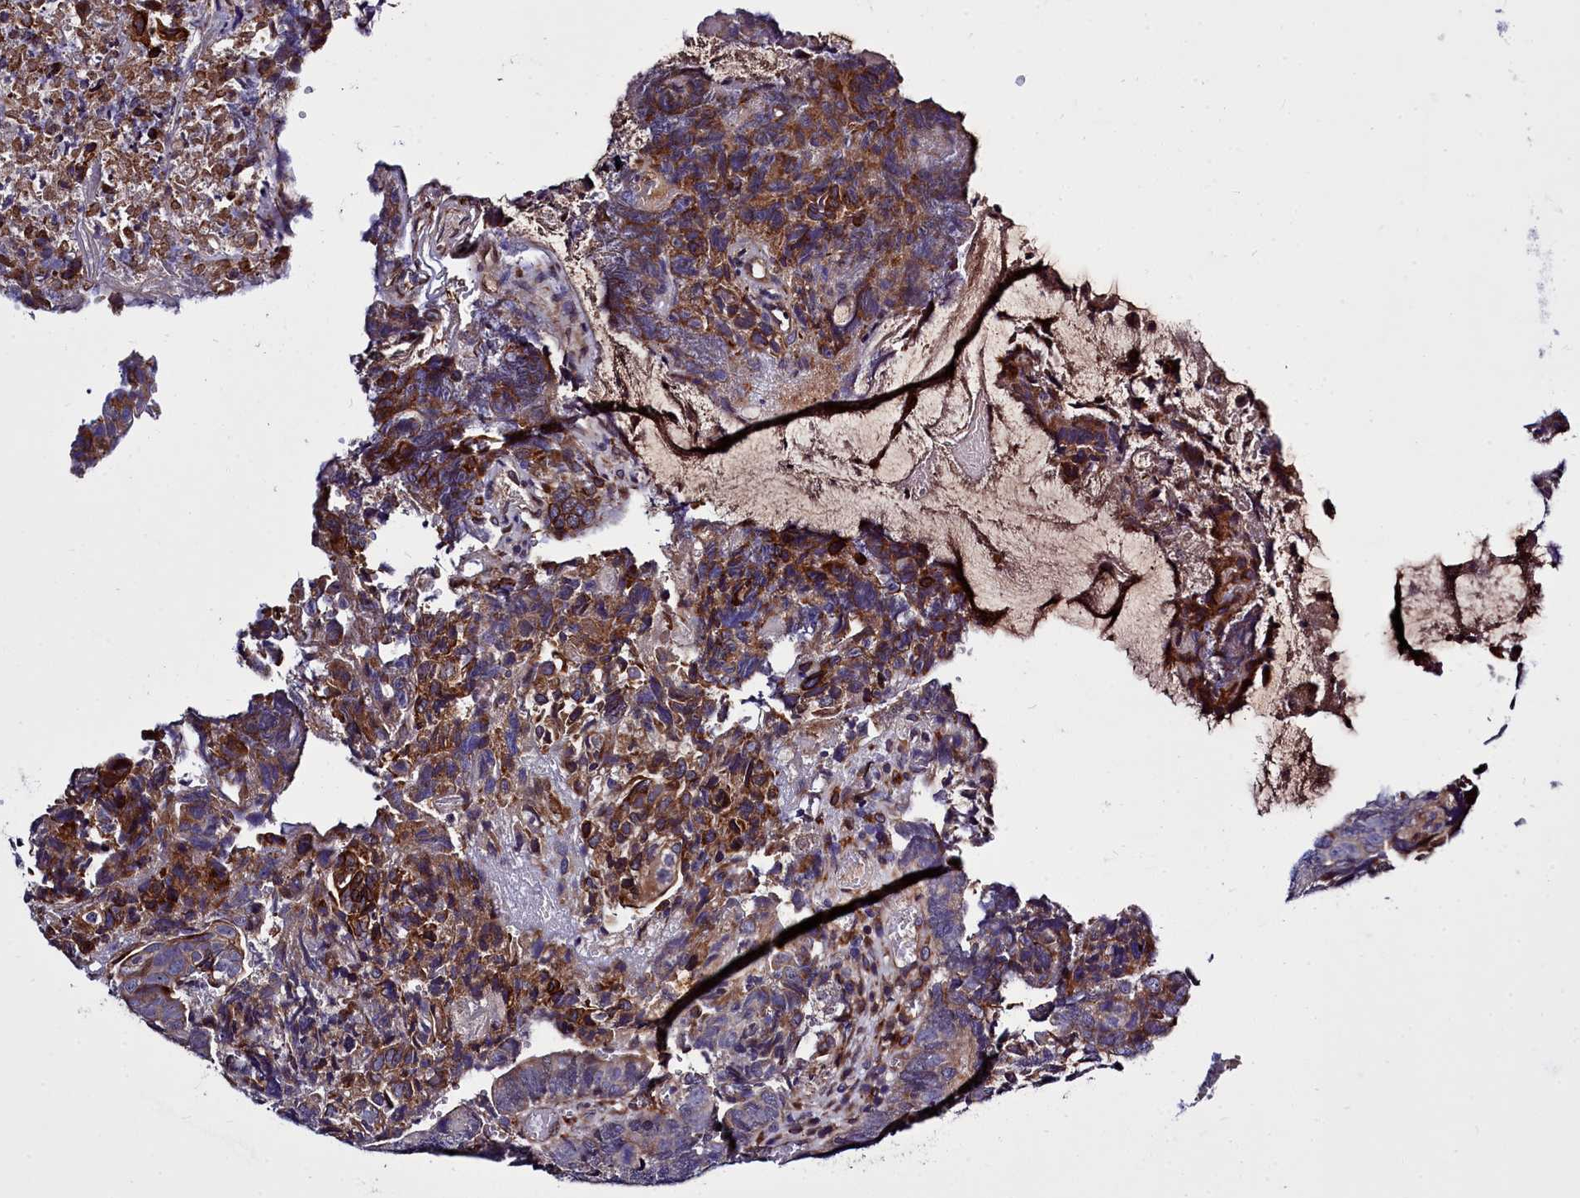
{"staining": {"intensity": "moderate", "quantity": "25%-75%", "location": "cytoplasmic/membranous"}, "tissue": "colorectal cancer", "cell_type": "Tumor cells", "image_type": "cancer", "snomed": [{"axis": "morphology", "description": "Adenocarcinoma, NOS"}, {"axis": "topography", "description": "Colon"}], "caption": "Immunohistochemistry of human colorectal cancer (adenocarcinoma) shows medium levels of moderate cytoplasmic/membranous staining in approximately 25%-75% of tumor cells.", "gene": "RAPGEF4", "patient": {"sex": "female", "age": 67}}